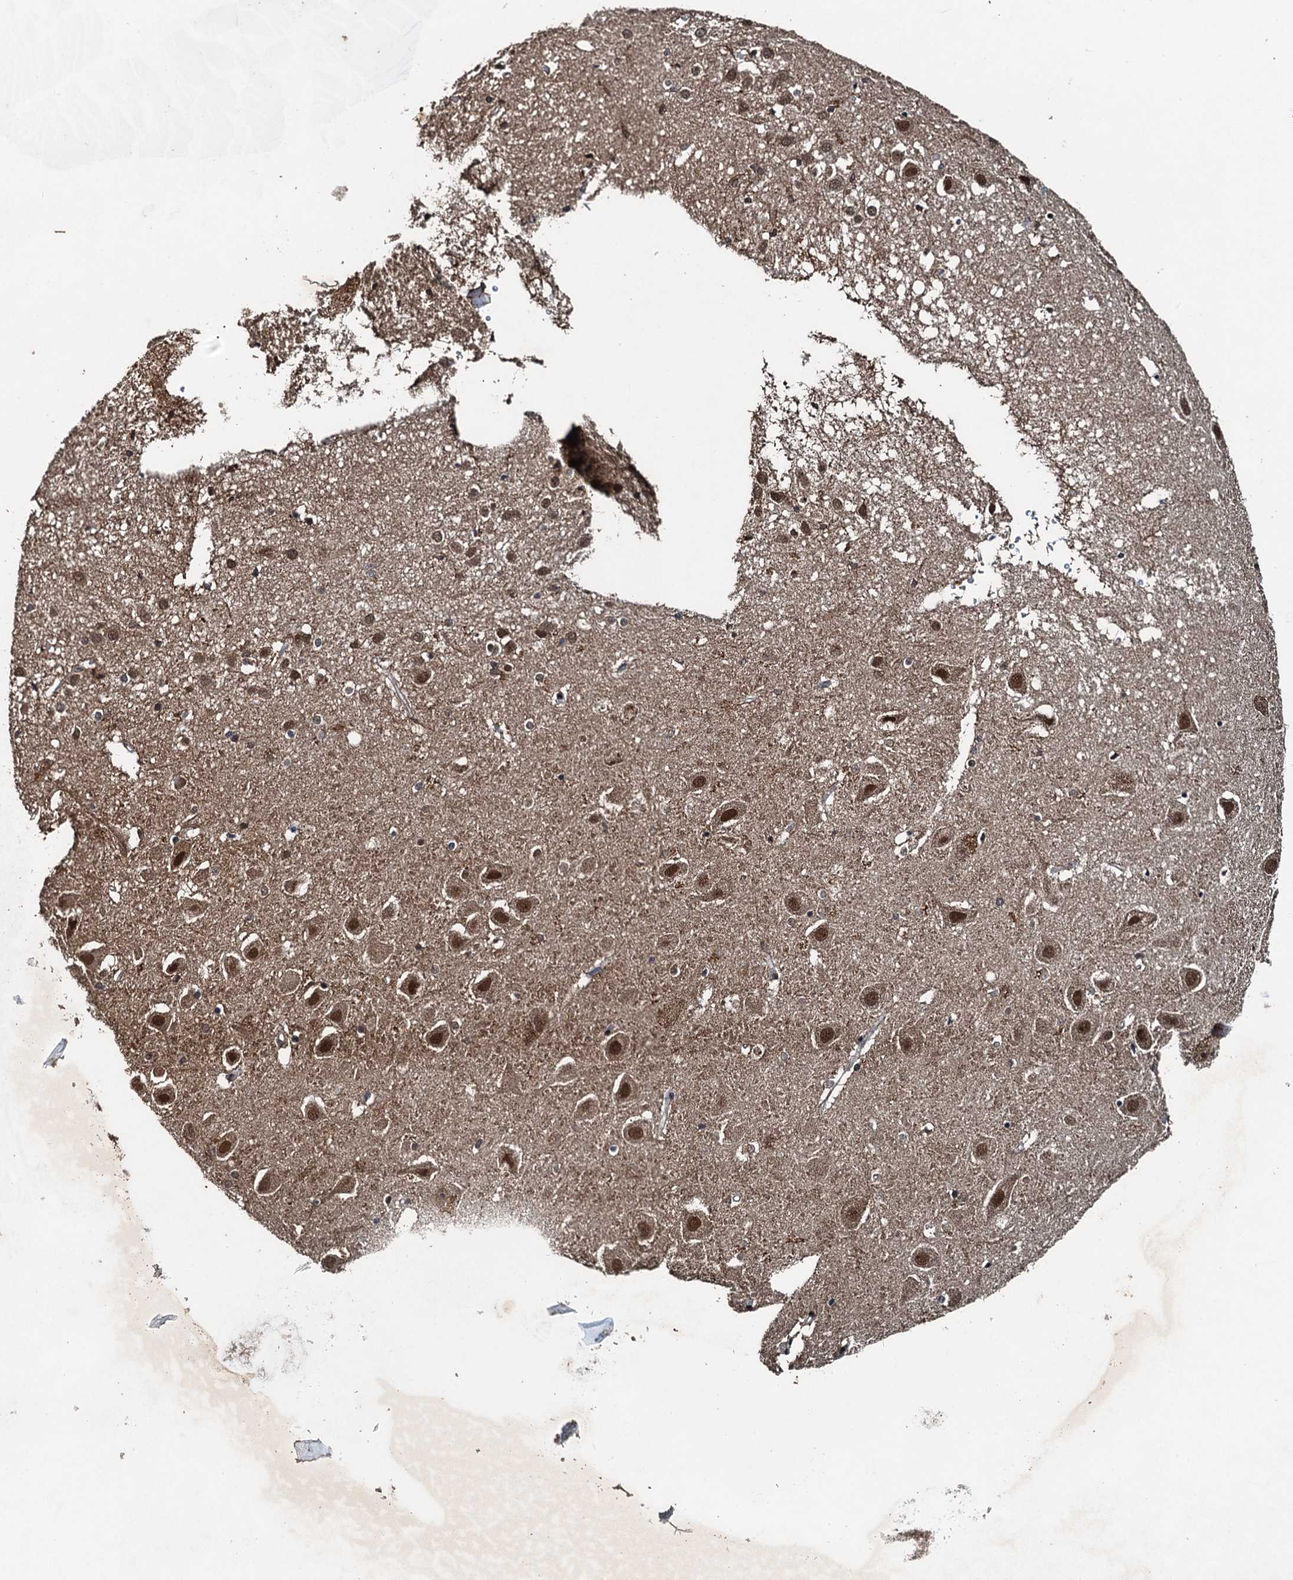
{"staining": {"intensity": "moderate", "quantity": "<25%", "location": "cytoplasmic/membranous"}, "tissue": "hippocampus", "cell_type": "Glial cells", "image_type": "normal", "snomed": [{"axis": "morphology", "description": "Normal tissue, NOS"}, {"axis": "topography", "description": "Hippocampus"}], "caption": "Brown immunohistochemical staining in unremarkable hippocampus shows moderate cytoplasmic/membranous positivity in approximately <25% of glial cells. (DAB (3,3'-diaminobenzidine) IHC, brown staining for protein, blue staining for nuclei).", "gene": "UBXN6", "patient": {"sex": "female", "age": 52}}